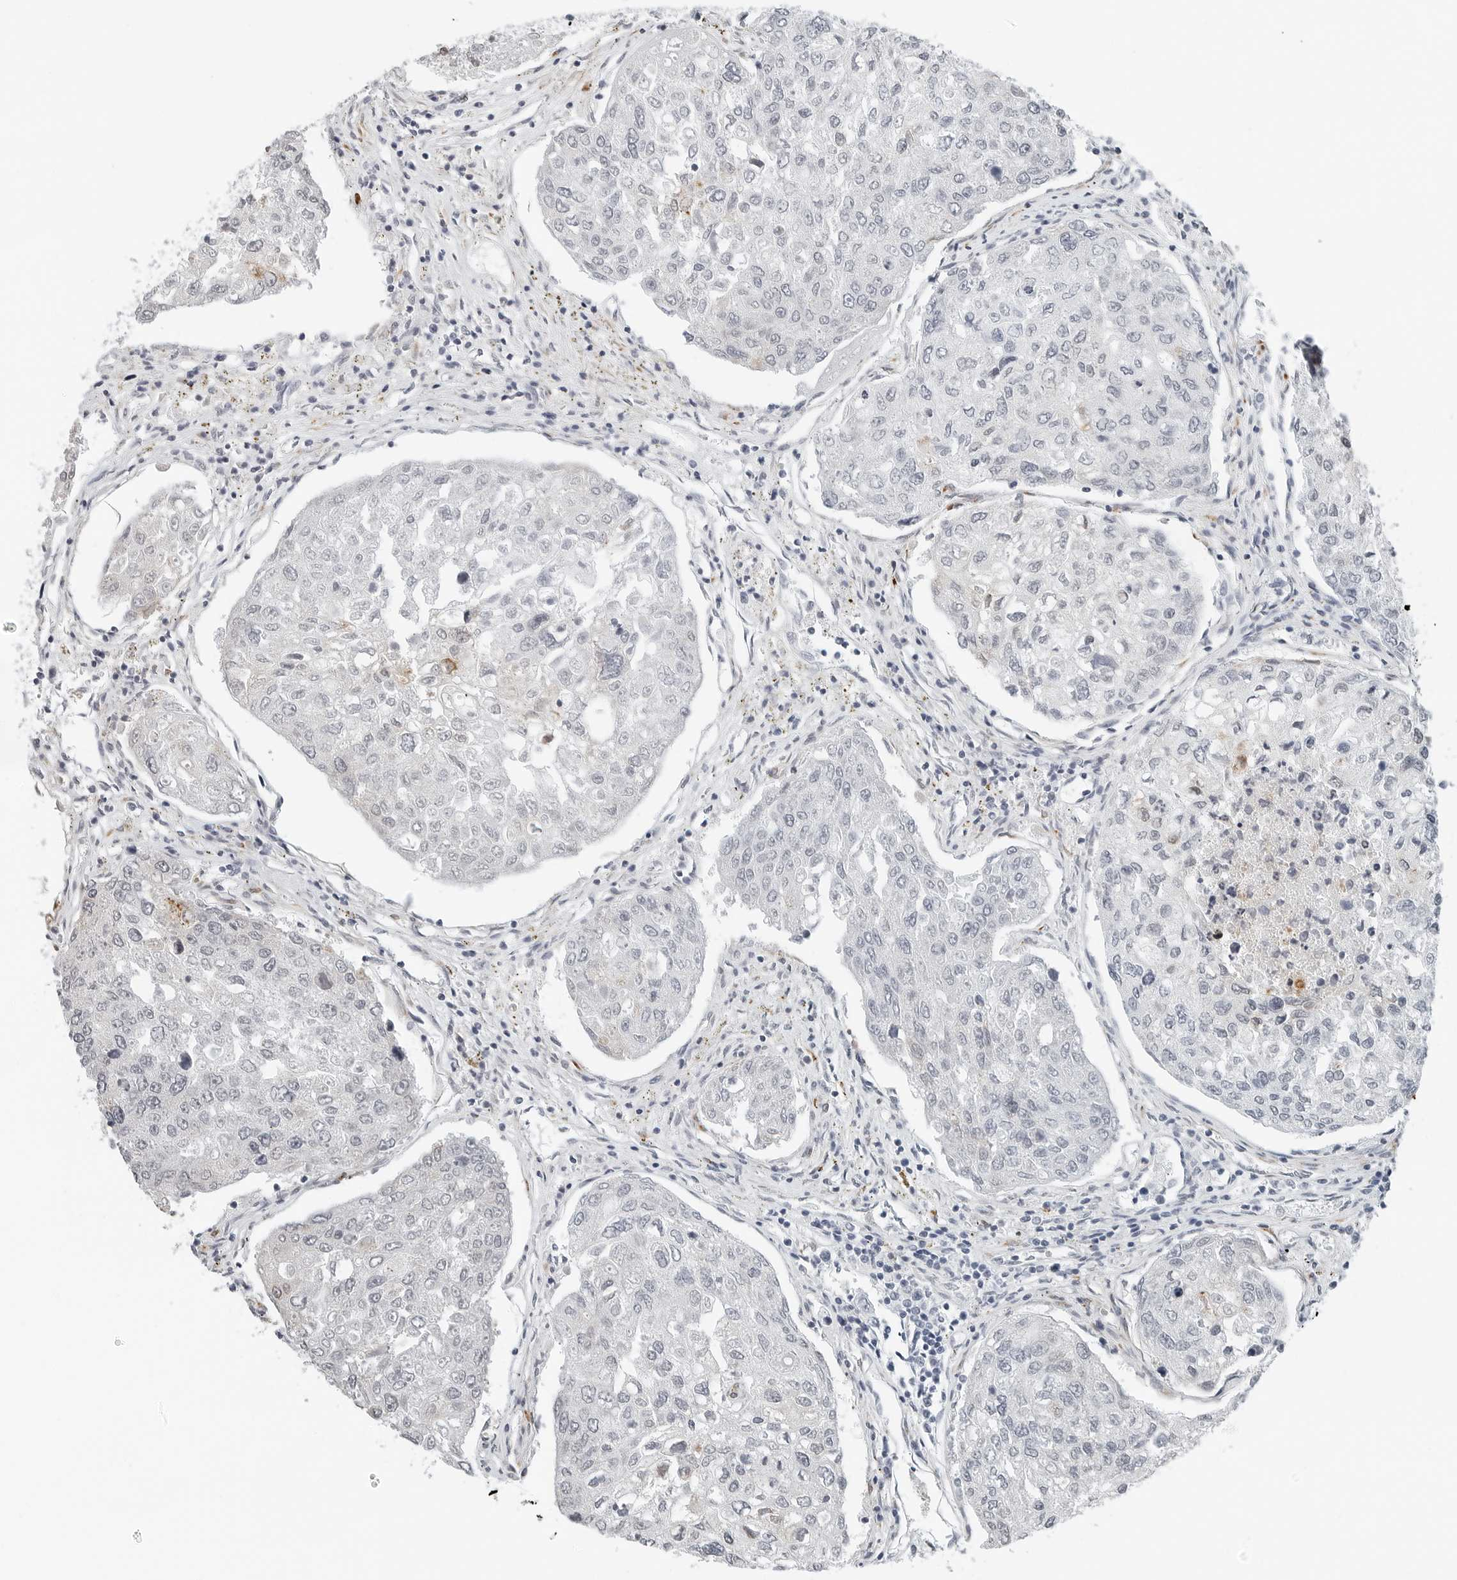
{"staining": {"intensity": "weak", "quantity": "<25%", "location": "cytoplasmic/membranous"}, "tissue": "urothelial cancer", "cell_type": "Tumor cells", "image_type": "cancer", "snomed": [{"axis": "morphology", "description": "Urothelial carcinoma, High grade"}, {"axis": "topography", "description": "Lymph node"}, {"axis": "topography", "description": "Urinary bladder"}], "caption": "A photomicrograph of human urothelial carcinoma (high-grade) is negative for staining in tumor cells.", "gene": "P4HA2", "patient": {"sex": "male", "age": 51}}